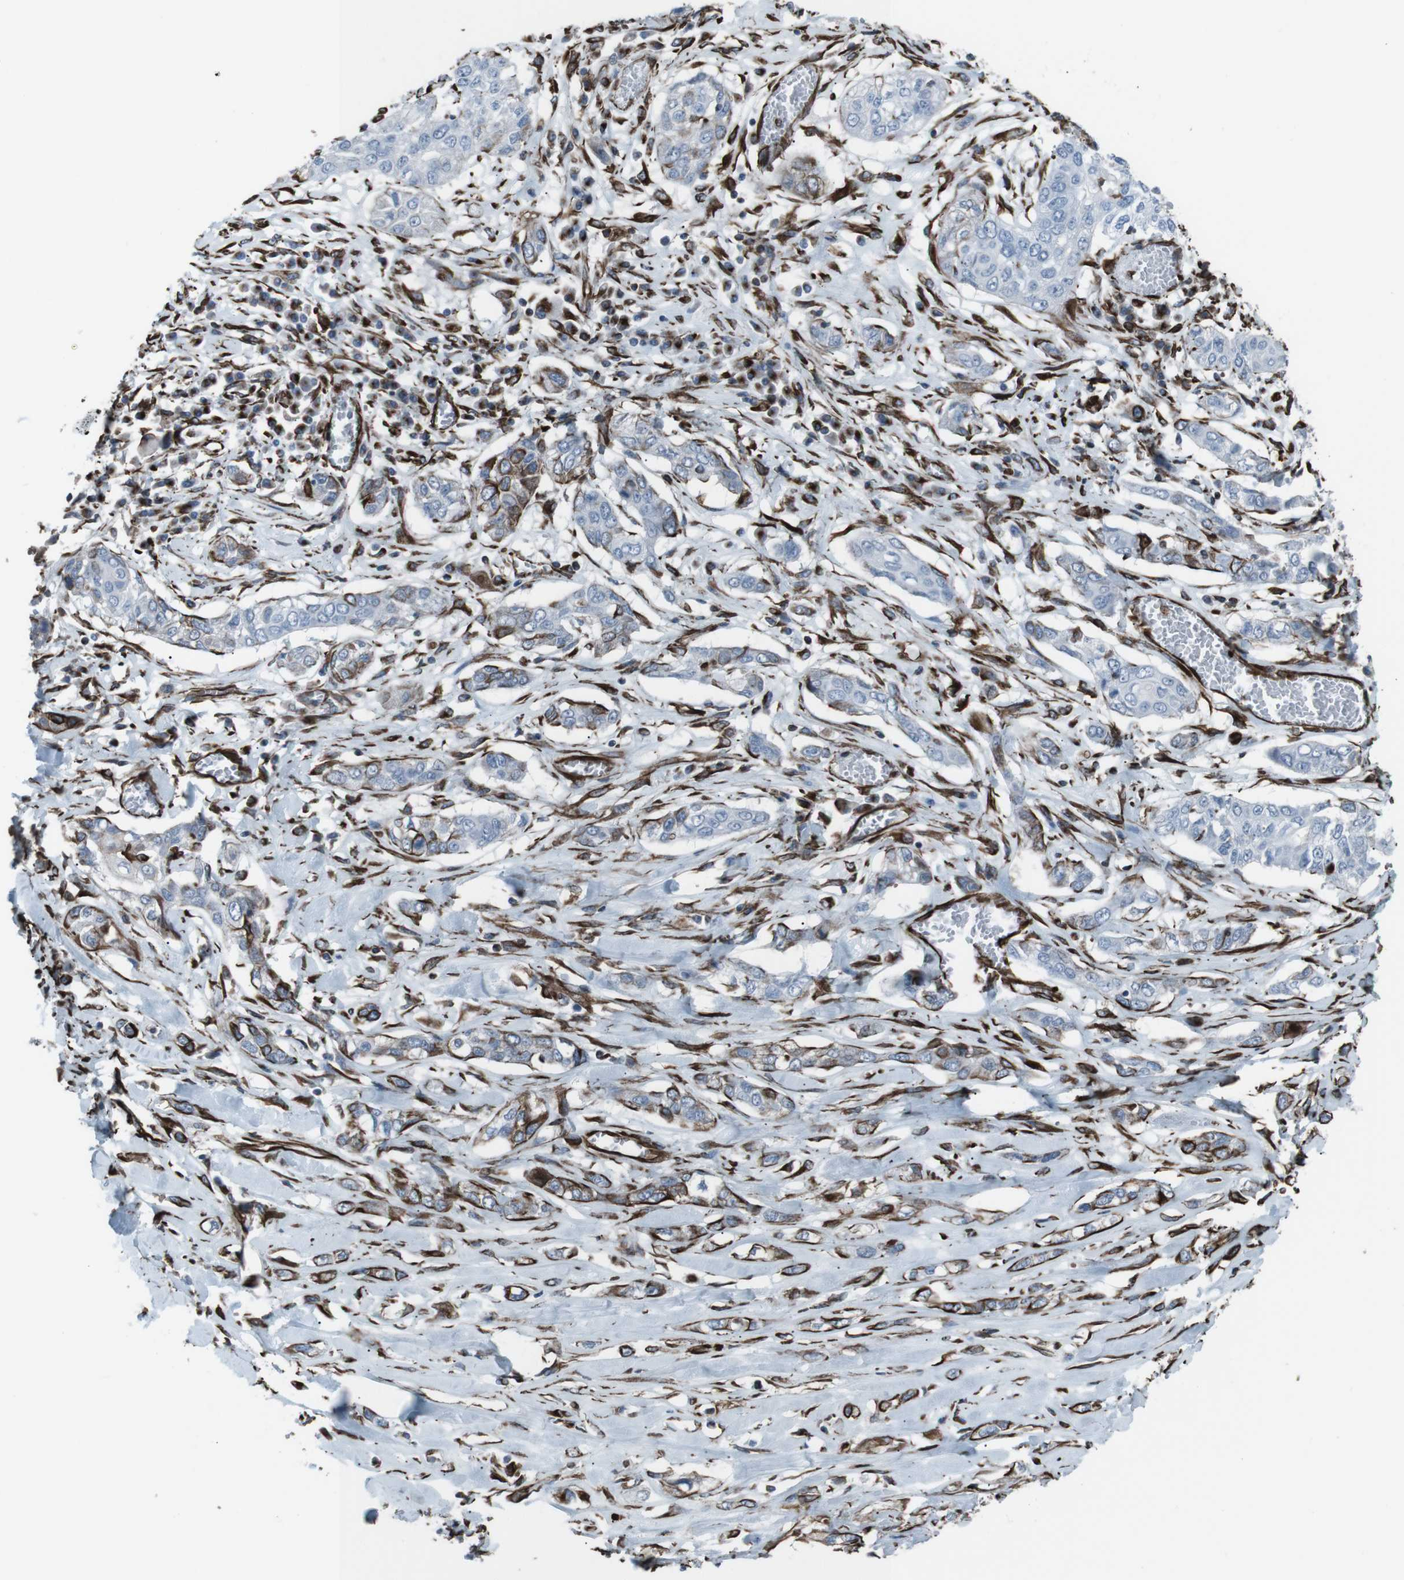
{"staining": {"intensity": "moderate", "quantity": "<25%", "location": "cytoplasmic/membranous"}, "tissue": "lung cancer", "cell_type": "Tumor cells", "image_type": "cancer", "snomed": [{"axis": "morphology", "description": "Squamous cell carcinoma, NOS"}, {"axis": "topography", "description": "Lung"}], "caption": "Lung squamous cell carcinoma was stained to show a protein in brown. There is low levels of moderate cytoplasmic/membranous expression in approximately <25% of tumor cells.", "gene": "ZDHHC6", "patient": {"sex": "male", "age": 71}}